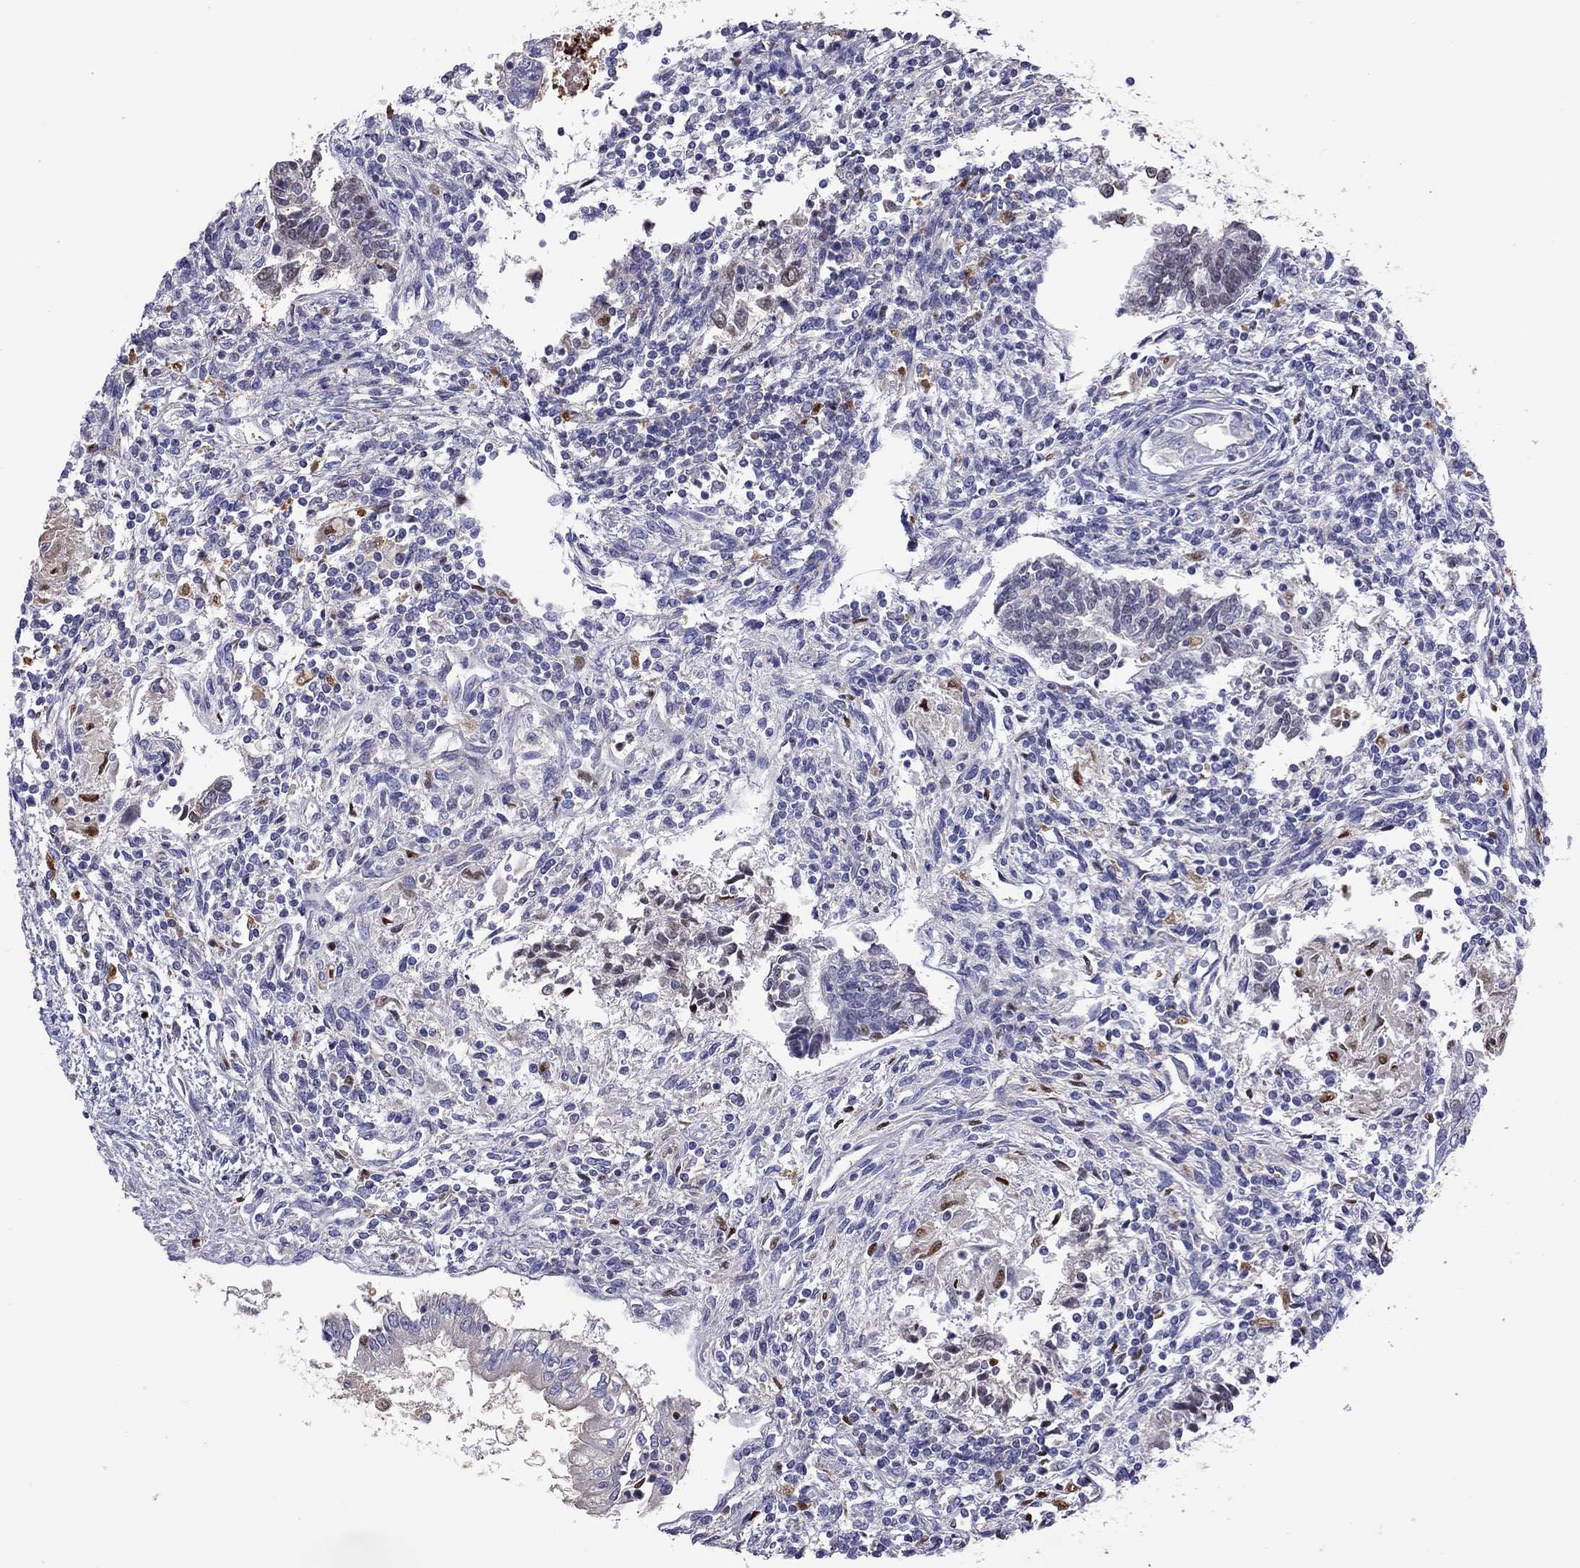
{"staining": {"intensity": "negative", "quantity": "none", "location": "none"}, "tissue": "testis cancer", "cell_type": "Tumor cells", "image_type": "cancer", "snomed": [{"axis": "morphology", "description": "Carcinoma, Embryonal, NOS"}, {"axis": "topography", "description": "Testis"}], "caption": "Immunohistochemical staining of human testis embryonal carcinoma shows no significant staining in tumor cells.", "gene": "SERPINA3", "patient": {"sex": "male", "age": 37}}